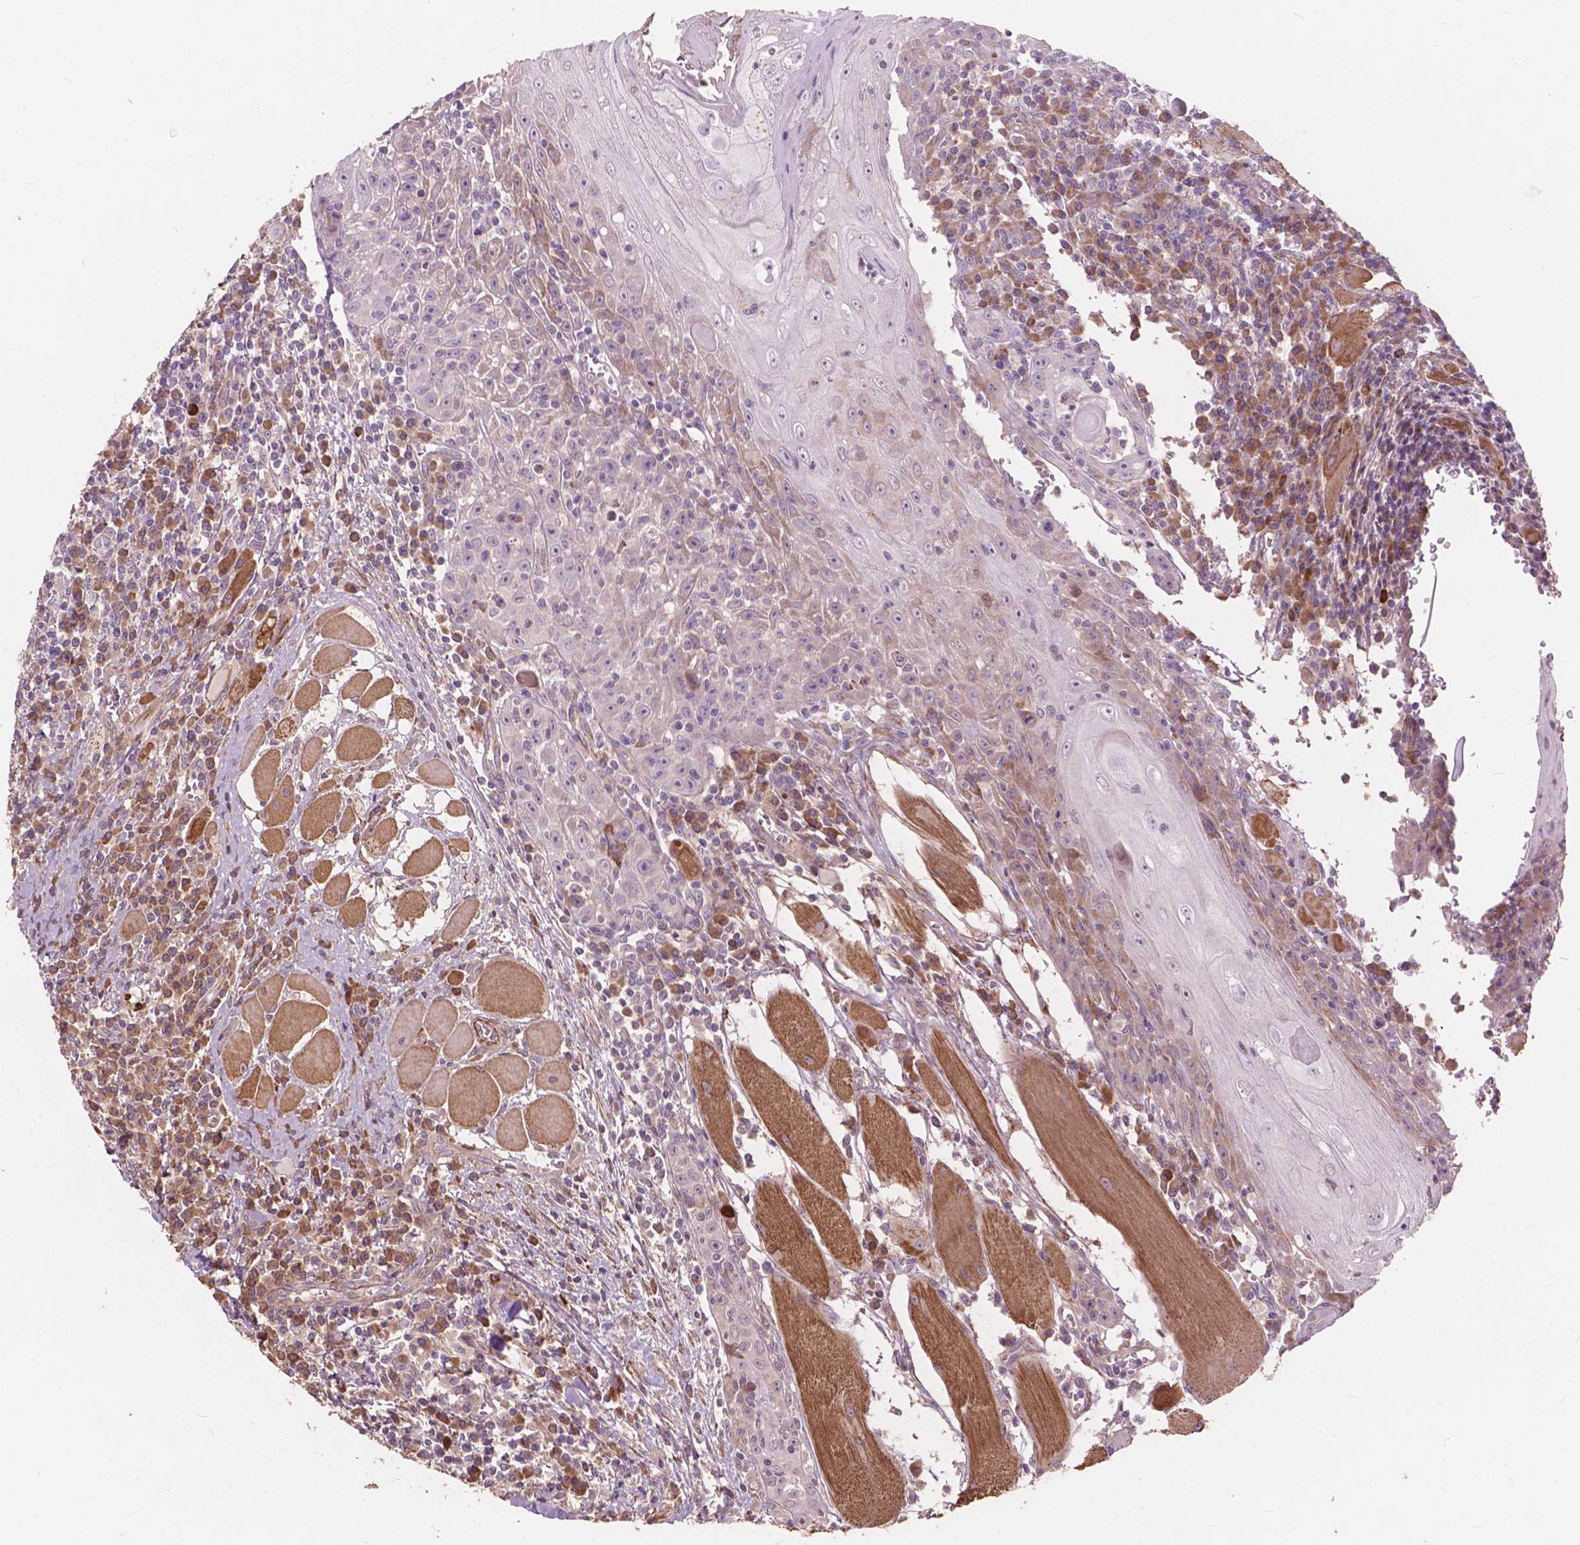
{"staining": {"intensity": "negative", "quantity": "none", "location": "none"}, "tissue": "head and neck cancer", "cell_type": "Tumor cells", "image_type": "cancer", "snomed": [{"axis": "morphology", "description": "Normal tissue, NOS"}, {"axis": "morphology", "description": "Squamous cell carcinoma, NOS"}, {"axis": "topography", "description": "Oral tissue"}, {"axis": "topography", "description": "Head-Neck"}], "caption": "An immunohistochemistry histopathology image of head and neck cancer is shown. There is no staining in tumor cells of head and neck cancer. (Immunohistochemistry, brightfield microscopy, high magnification).", "gene": "FNIP1", "patient": {"sex": "male", "age": 52}}